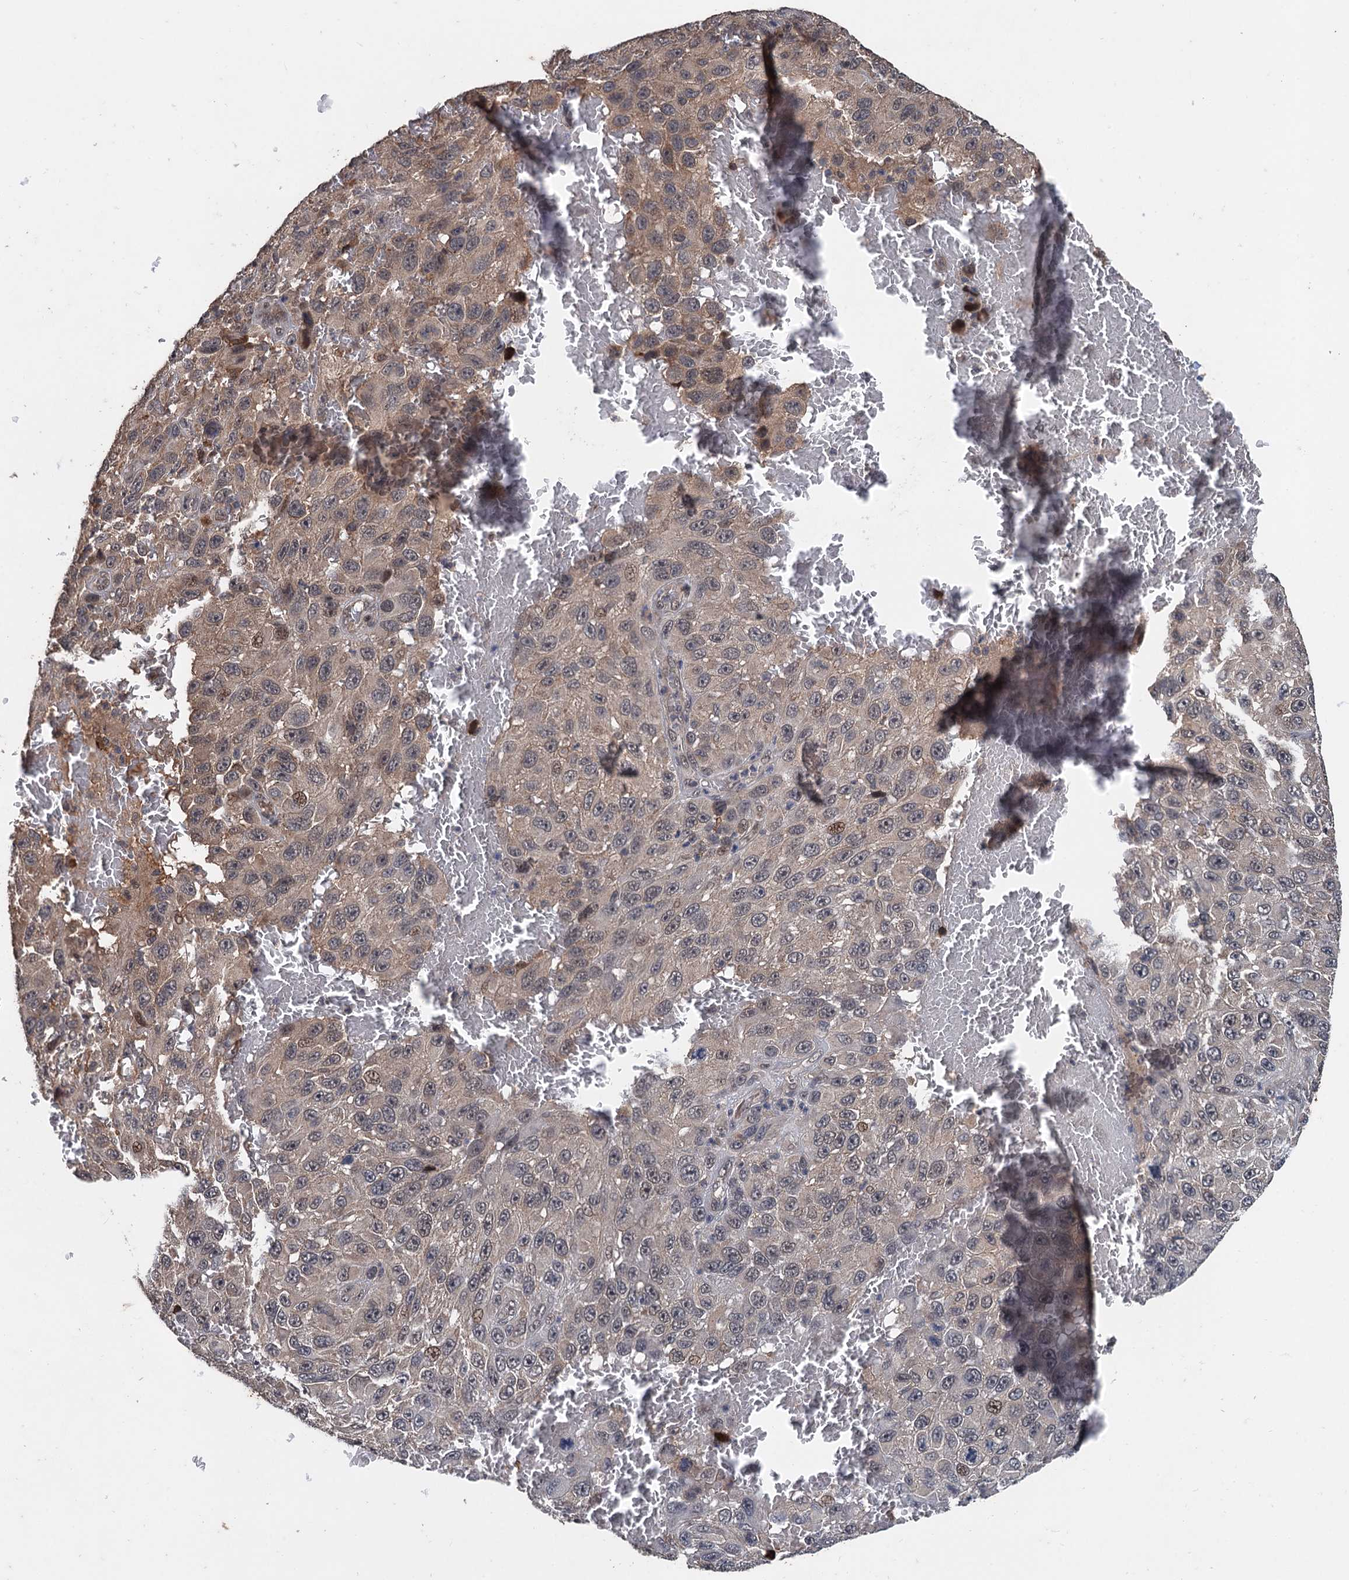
{"staining": {"intensity": "moderate", "quantity": "<25%", "location": "cytoplasmic/membranous,nuclear"}, "tissue": "melanoma", "cell_type": "Tumor cells", "image_type": "cancer", "snomed": [{"axis": "morphology", "description": "Normal tissue, NOS"}, {"axis": "morphology", "description": "Malignant melanoma, NOS"}, {"axis": "topography", "description": "Skin"}], "caption": "DAB immunohistochemical staining of human melanoma displays moderate cytoplasmic/membranous and nuclear protein staining in approximately <25% of tumor cells. (DAB IHC, brown staining for protein, blue staining for nuclei).", "gene": "ZNF438", "patient": {"sex": "female", "age": 96}}